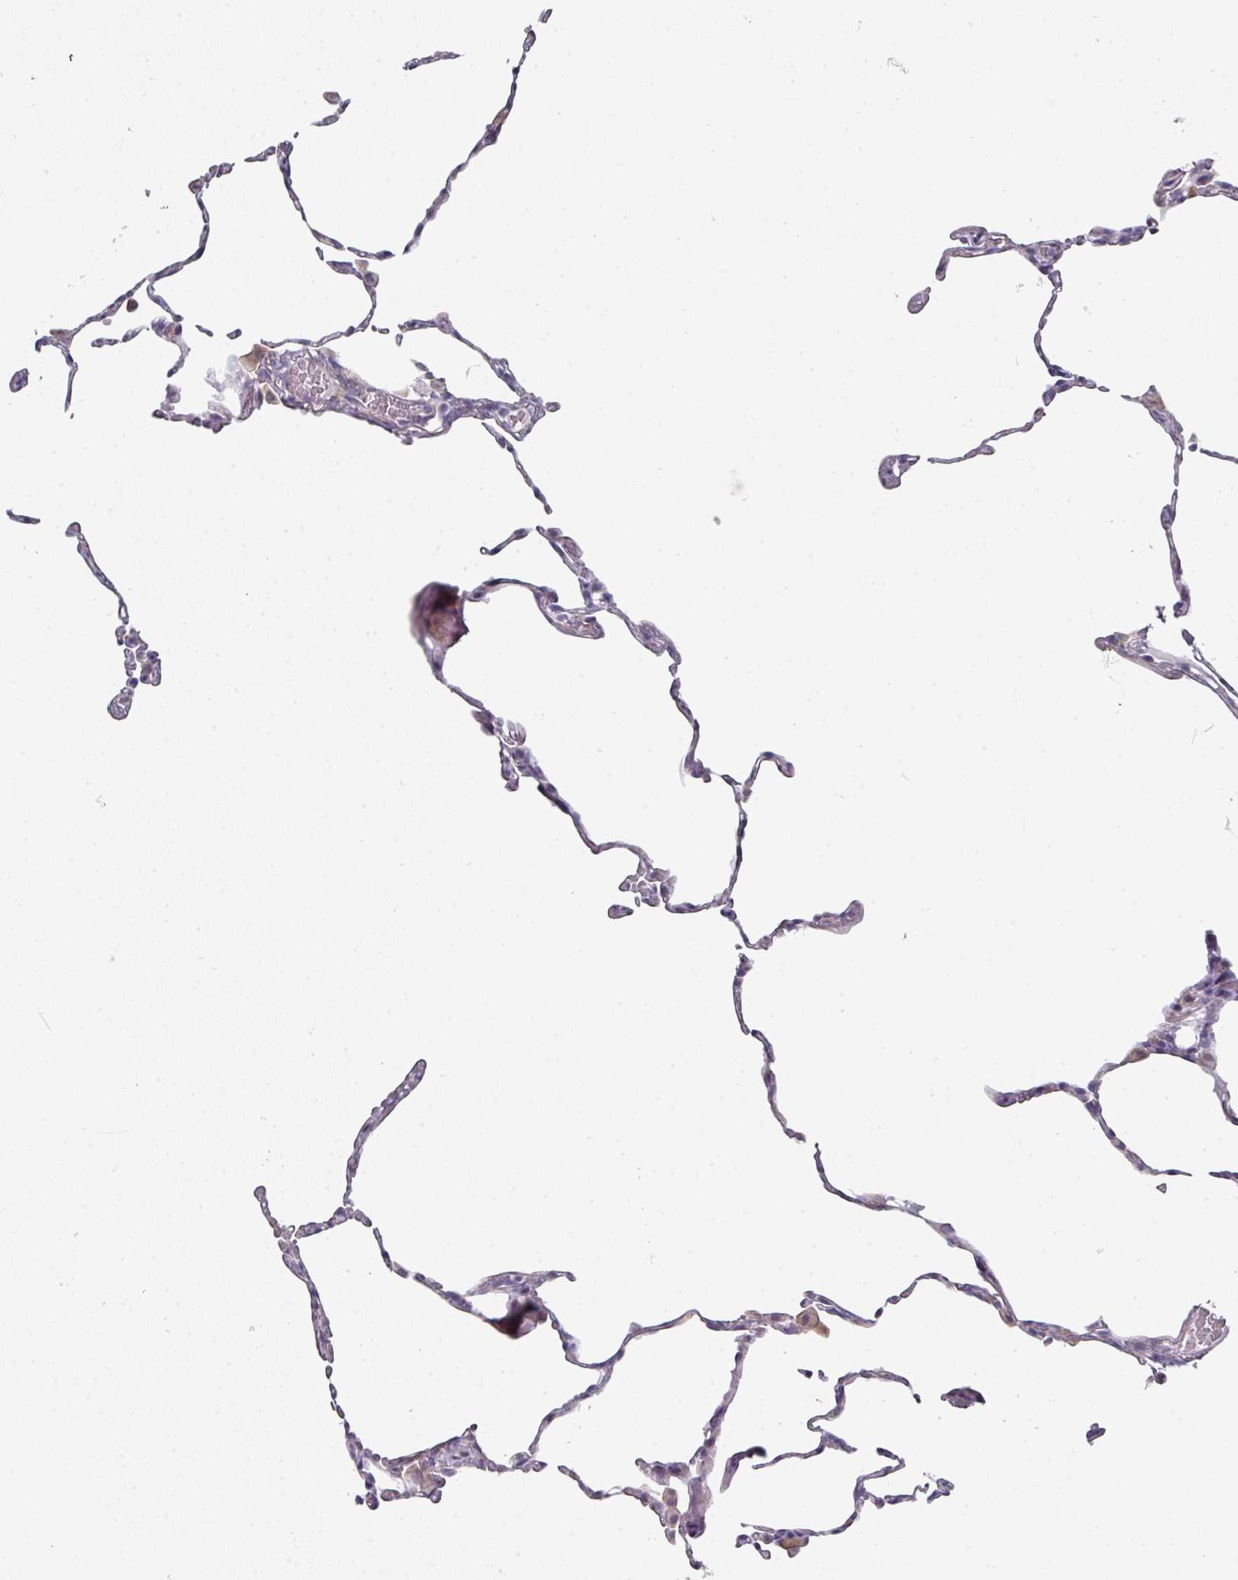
{"staining": {"intensity": "negative", "quantity": "none", "location": "none"}, "tissue": "lung", "cell_type": "Alveolar cells", "image_type": "normal", "snomed": [{"axis": "morphology", "description": "Normal tissue, NOS"}, {"axis": "topography", "description": "Lung"}], "caption": "Alveolar cells show no significant staining in unremarkable lung. (Stains: DAB (3,3'-diaminobenzidine) immunohistochemistry with hematoxylin counter stain, Microscopy: brightfield microscopy at high magnification).", "gene": "WSB2", "patient": {"sex": "female", "age": 57}}